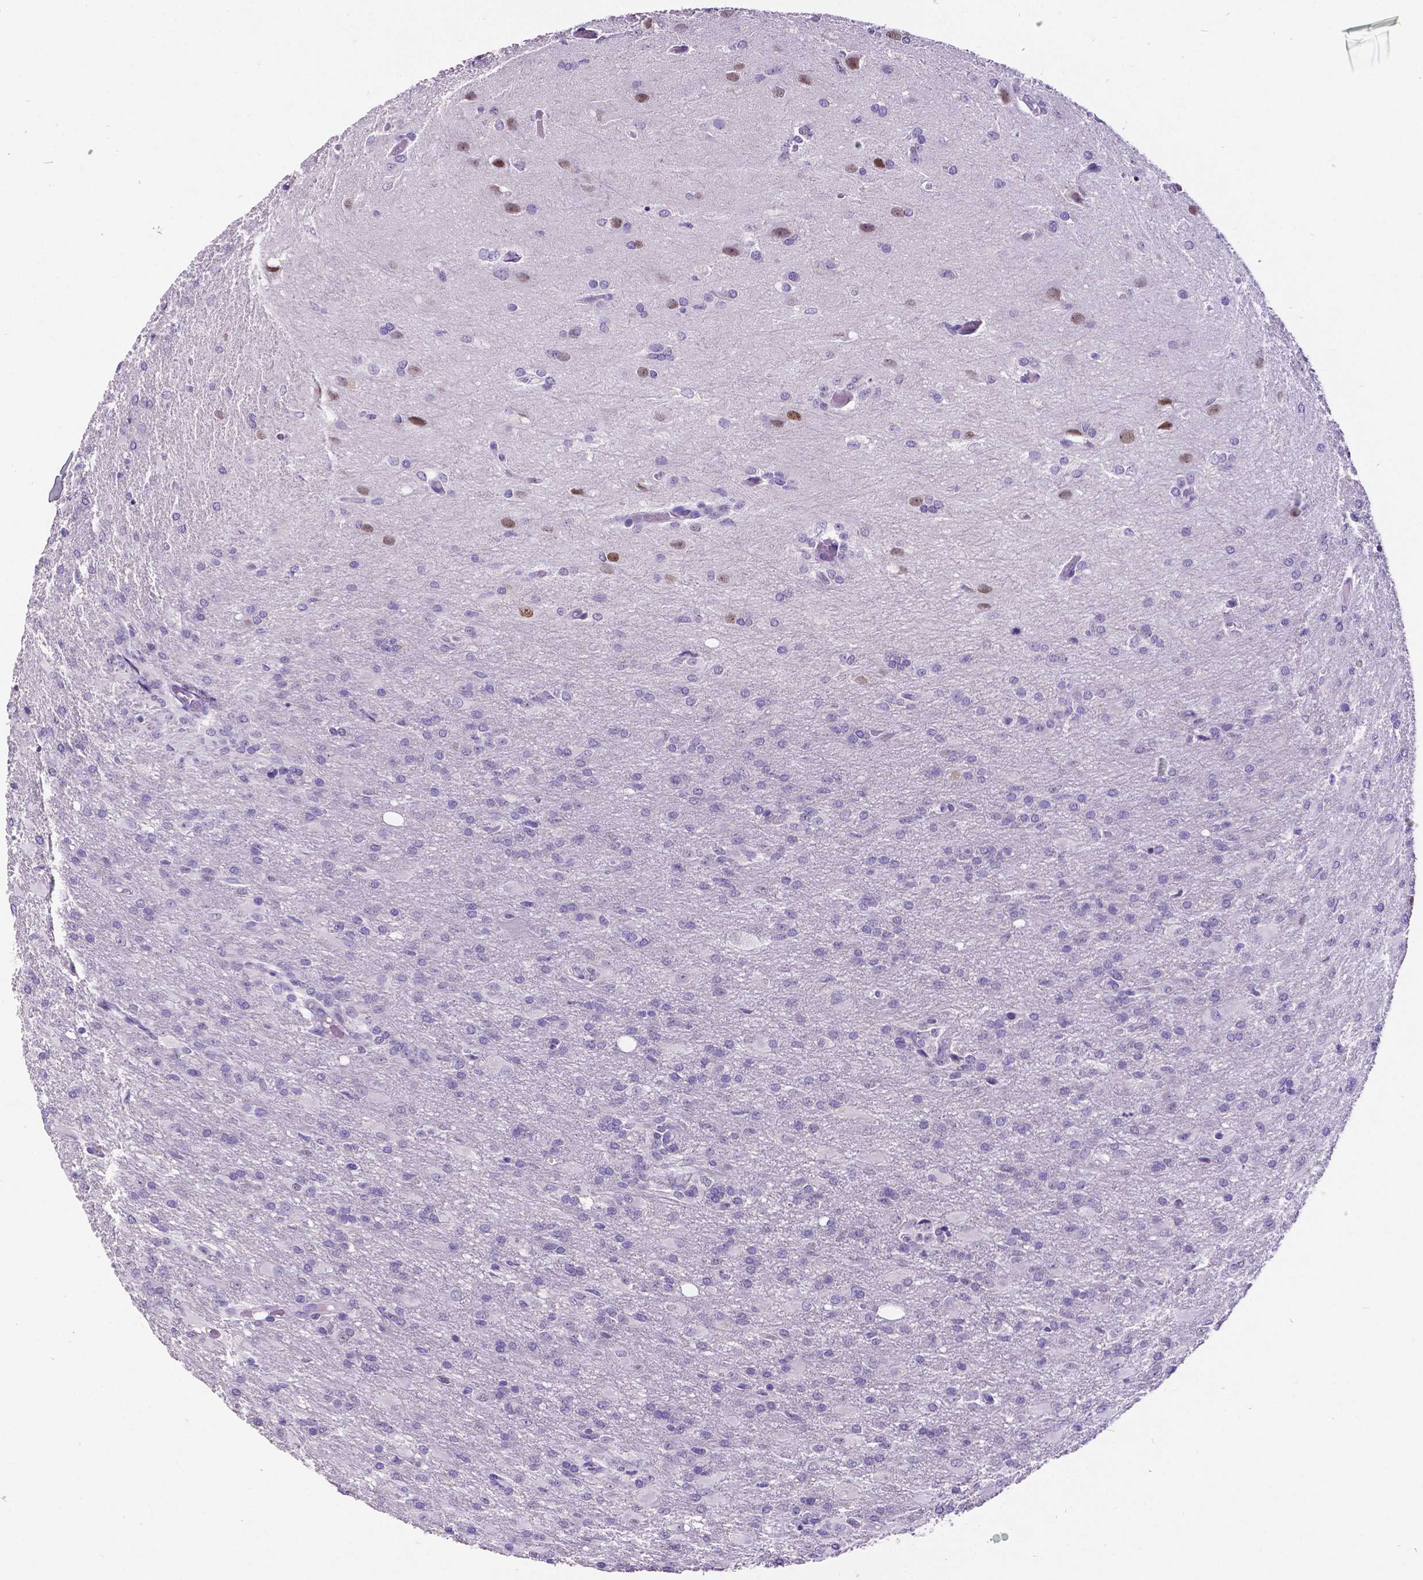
{"staining": {"intensity": "negative", "quantity": "none", "location": "none"}, "tissue": "glioma", "cell_type": "Tumor cells", "image_type": "cancer", "snomed": [{"axis": "morphology", "description": "Glioma, malignant, High grade"}, {"axis": "topography", "description": "Brain"}], "caption": "Human glioma stained for a protein using immunohistochemistry (IHC) reveals no positivity in tumor cells.", "gene": "SATB2", "patient": {"sex": "male", "age": 68}}